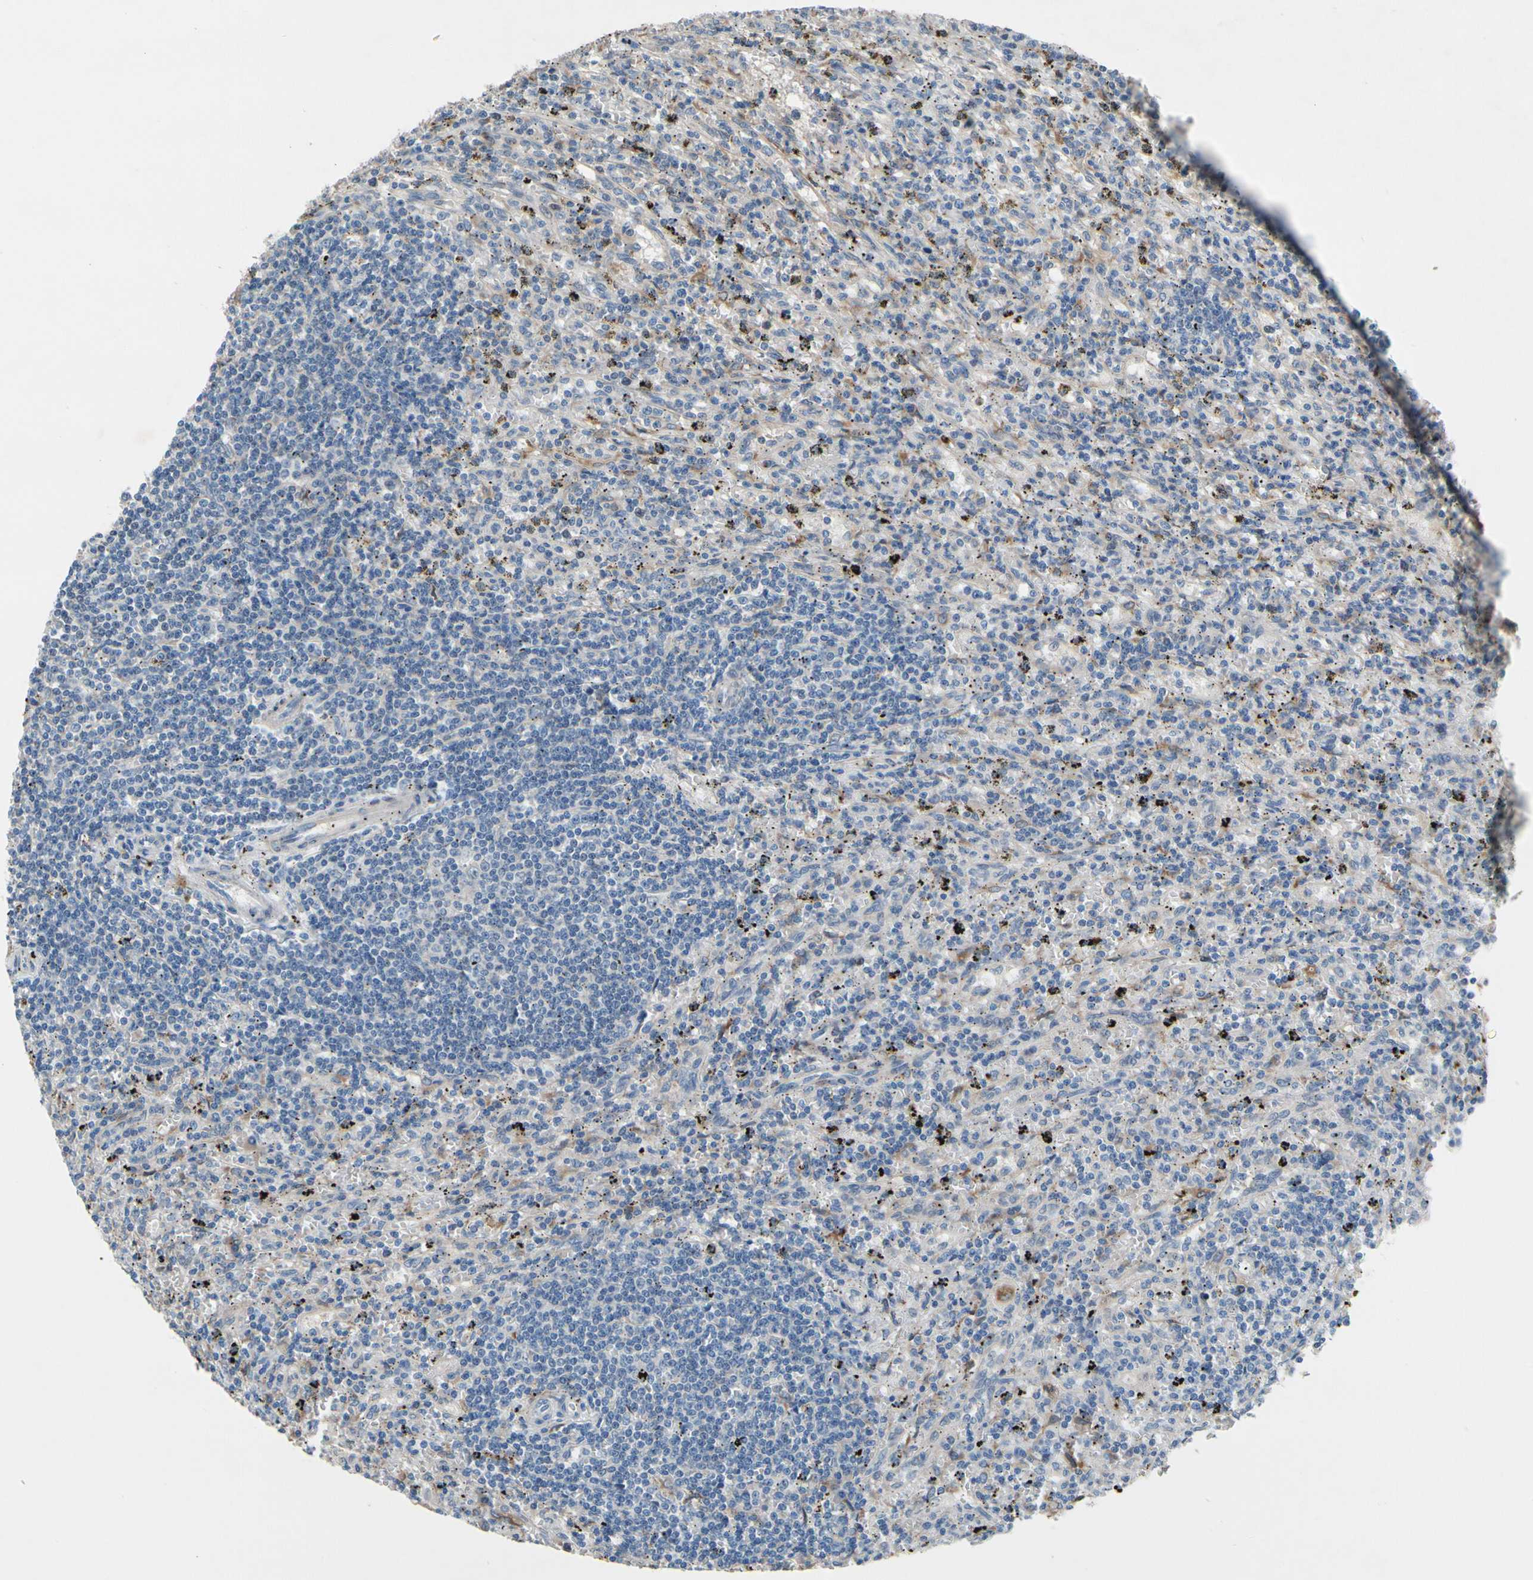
{"staining": {"intensity": "weak", "quantity": "<25%", "location": "cytoplasmic/membranous"}, "tissue": "lymphoma", "cell_type": "Tumor cells", "image_type": "cancer", "snomed": [{"axis": "morphology", "description": "Malignant lymphoma, non-Hodgkin's type, Low grade"}, {"axis": "topography", "description": "Spleen"}], "caption": "The image shows no significant positivity in tumor cells of lymphoma.", "gene": "PRXL2A", "patient": {"sex": "male", "age": 76}}